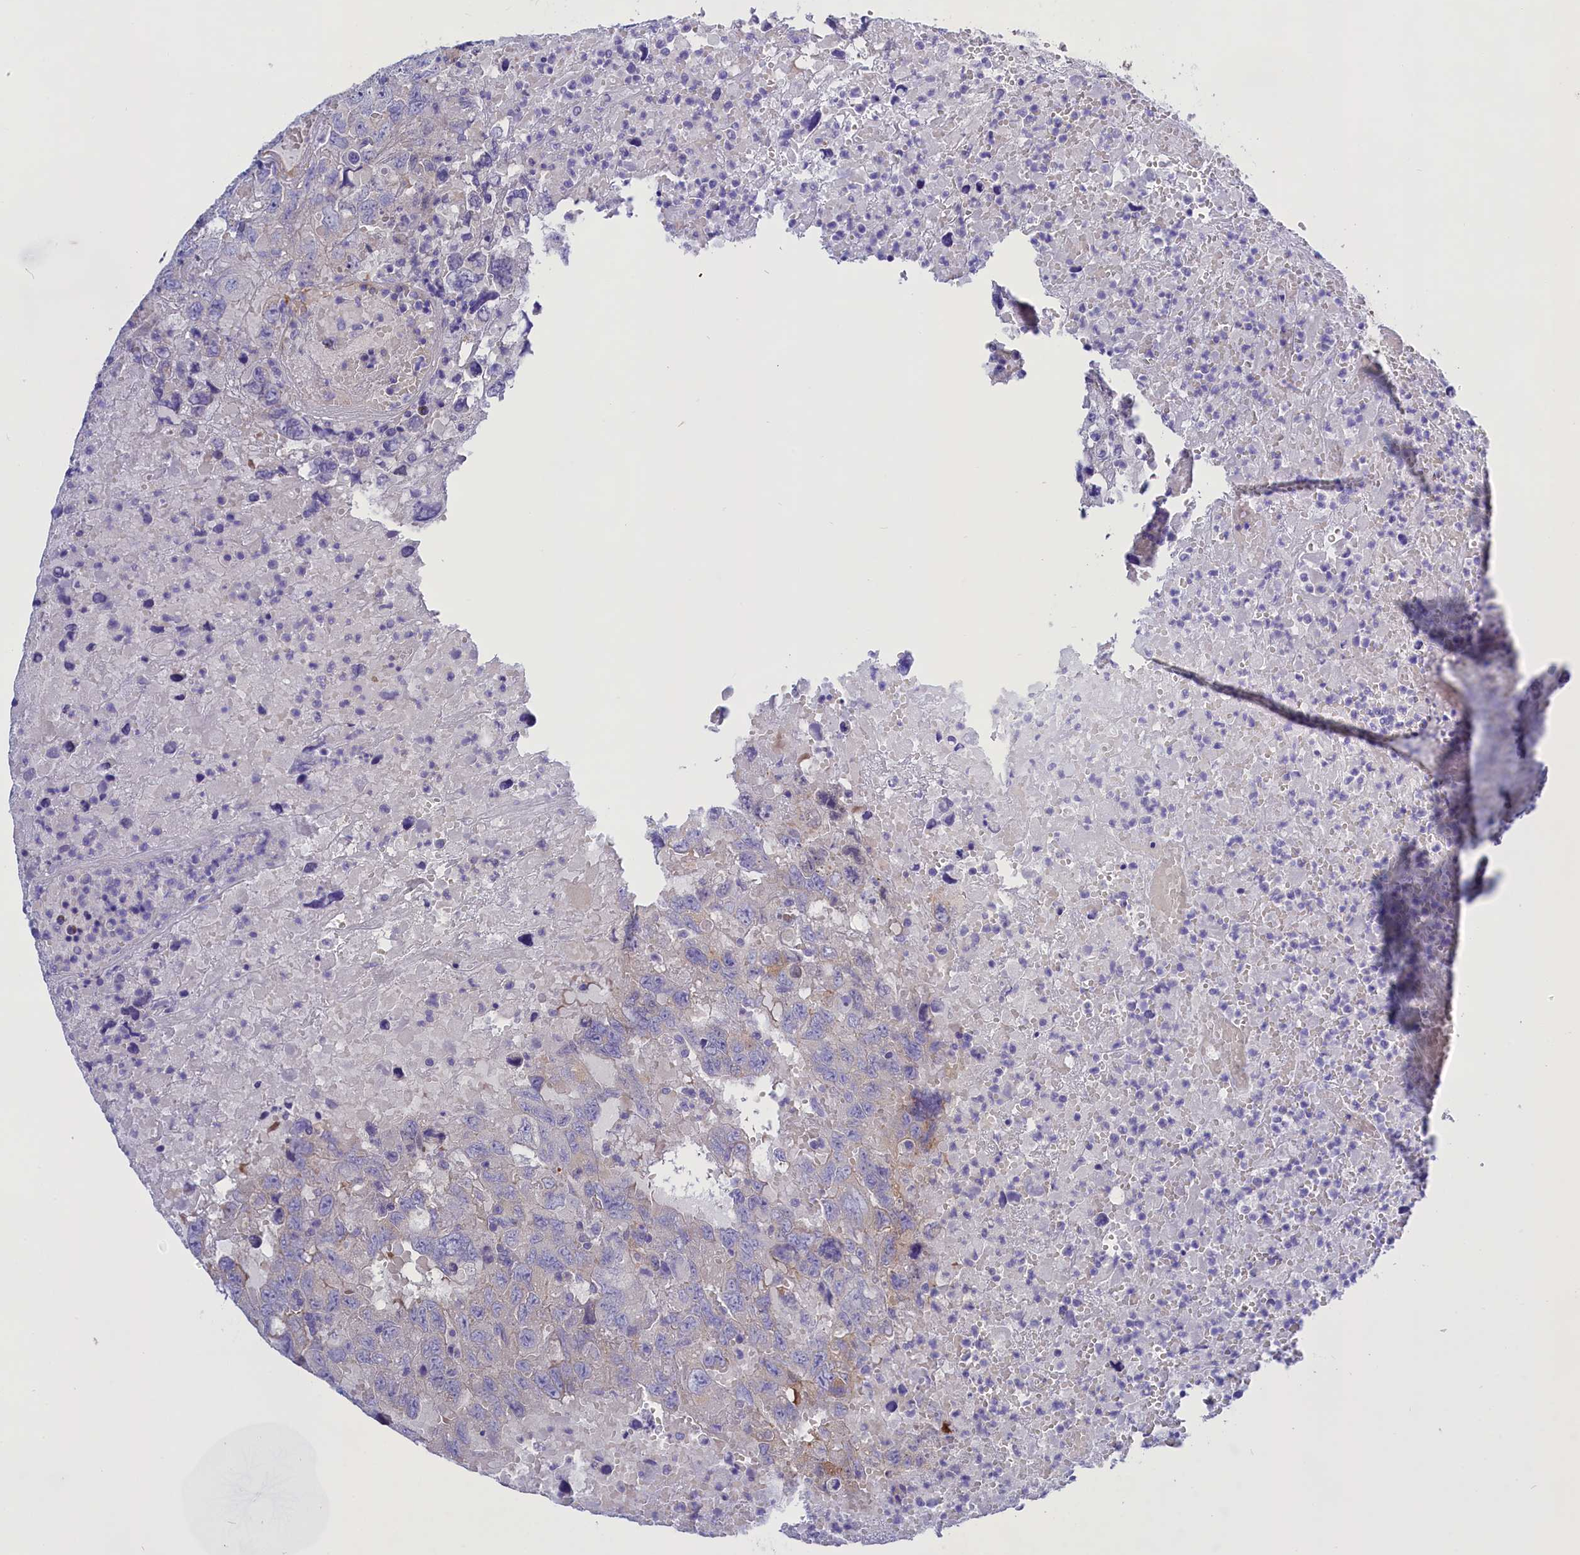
{"staining": {"intensity": "moderate", "quantity": "<25%", "location": "cytoplasmic/membranous"}, "tissue": "testis cancer", "cell_type": "Tumor cells", "image_type": "cancer", "snomed": [{"axis": "morphology", "description": "Carcinoma, Embryonal, NOS"}, {"axis": "topography", "description": "Testis"}], "caption": "Moderate cytoplasmic/membranous positivity for a protein is present in approximately <25% of tumor cells of testis cancer using immunohistochemistry (IHC).", "gene": "PPP1R13L", "patient": {"sex": "male", "age": 45}}